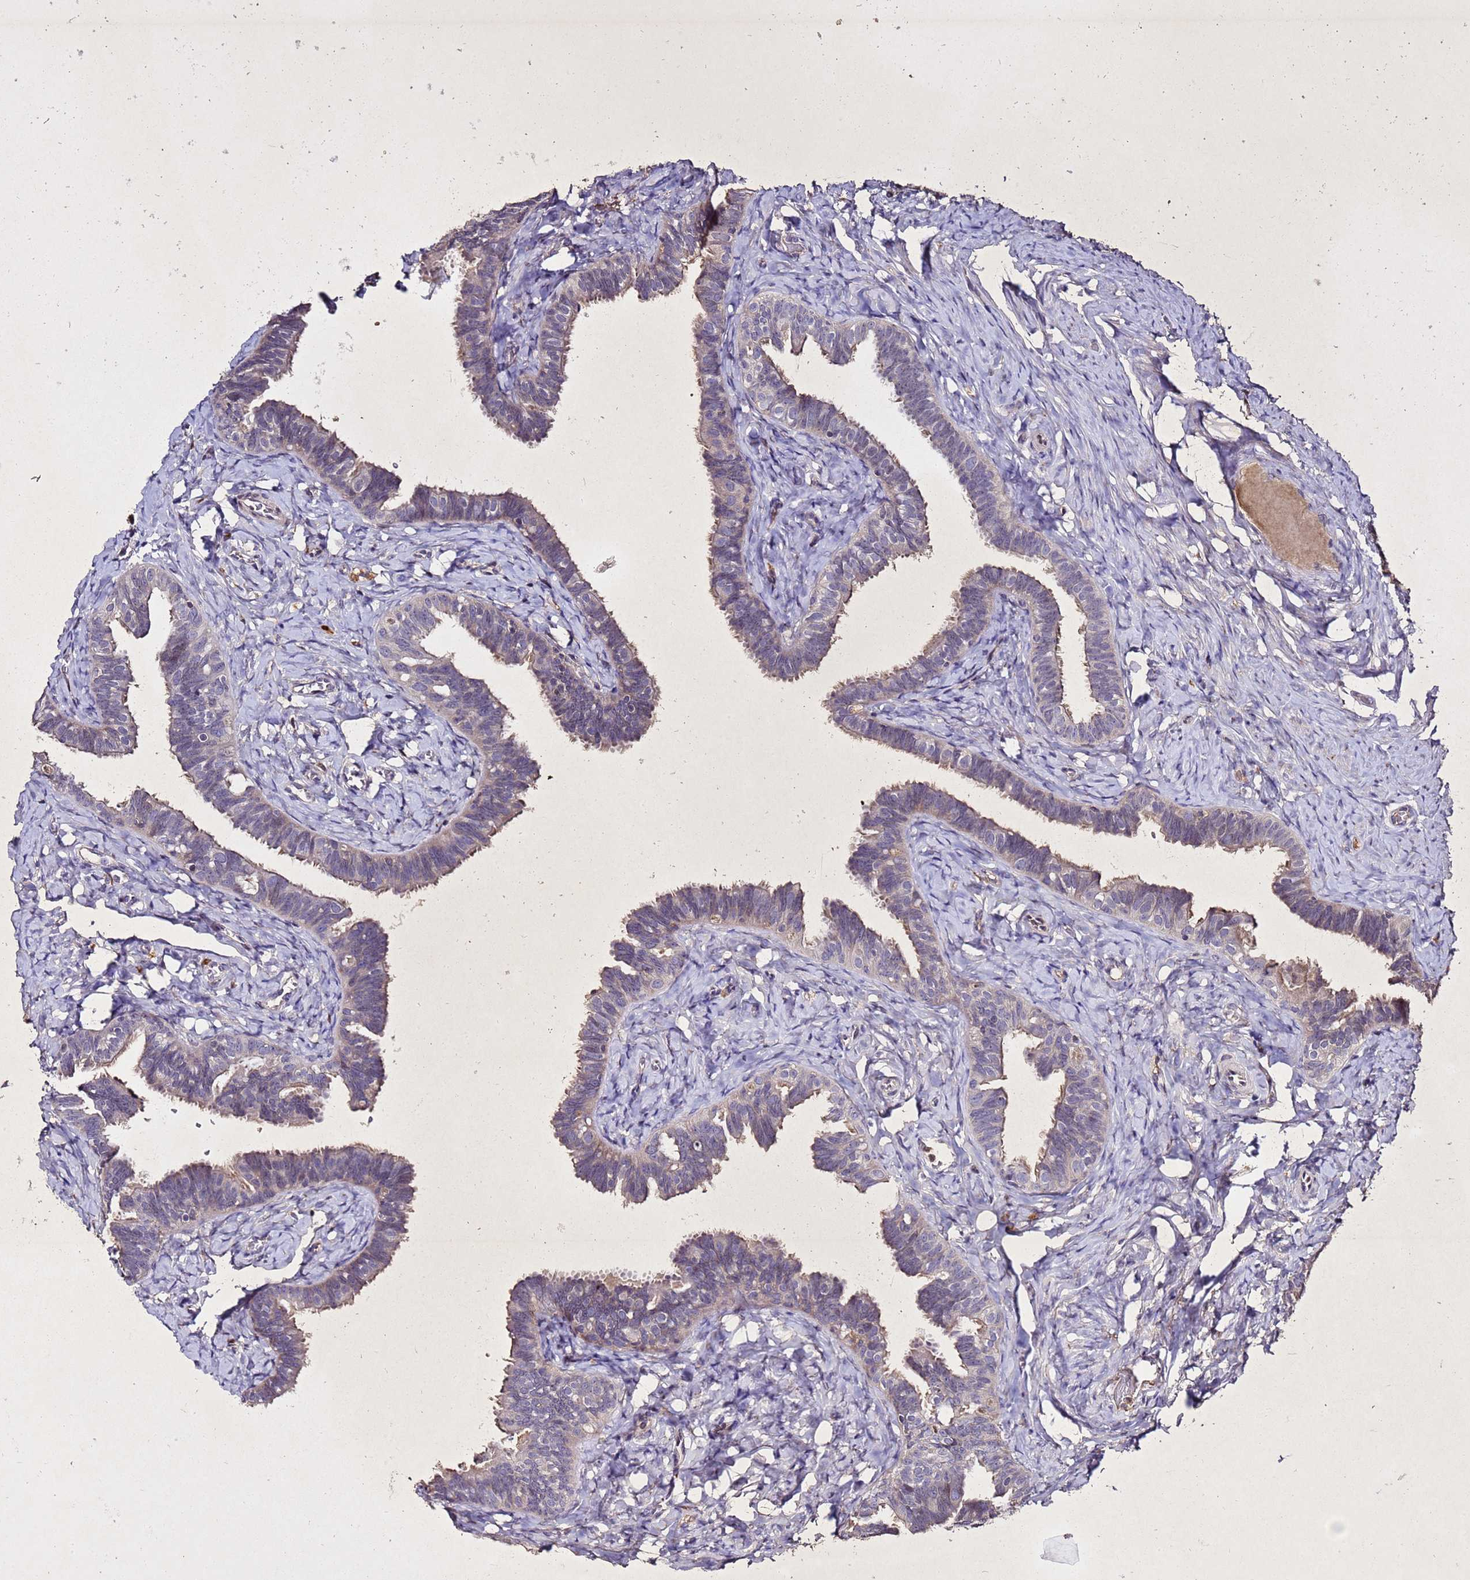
{"staining": {"intensity": "weak", "quantity": "25%-75%", "location": "cytoplasmic/membranous"}, "tissue": "fallopian tube", "cell_type": "Glandular cells", "image_type": "normal", "snomed": [{"axis": "morphology", "description": "Normal tissue, NOS"}, {"axis": "topography", "description": "Fallopian tube"}], "caption": "Human fallopian tube stained with a protein marker exhibits weak staining in glandular cells.", "gene": "SV2B", "patient": {"sex": "female", "age": 65}}